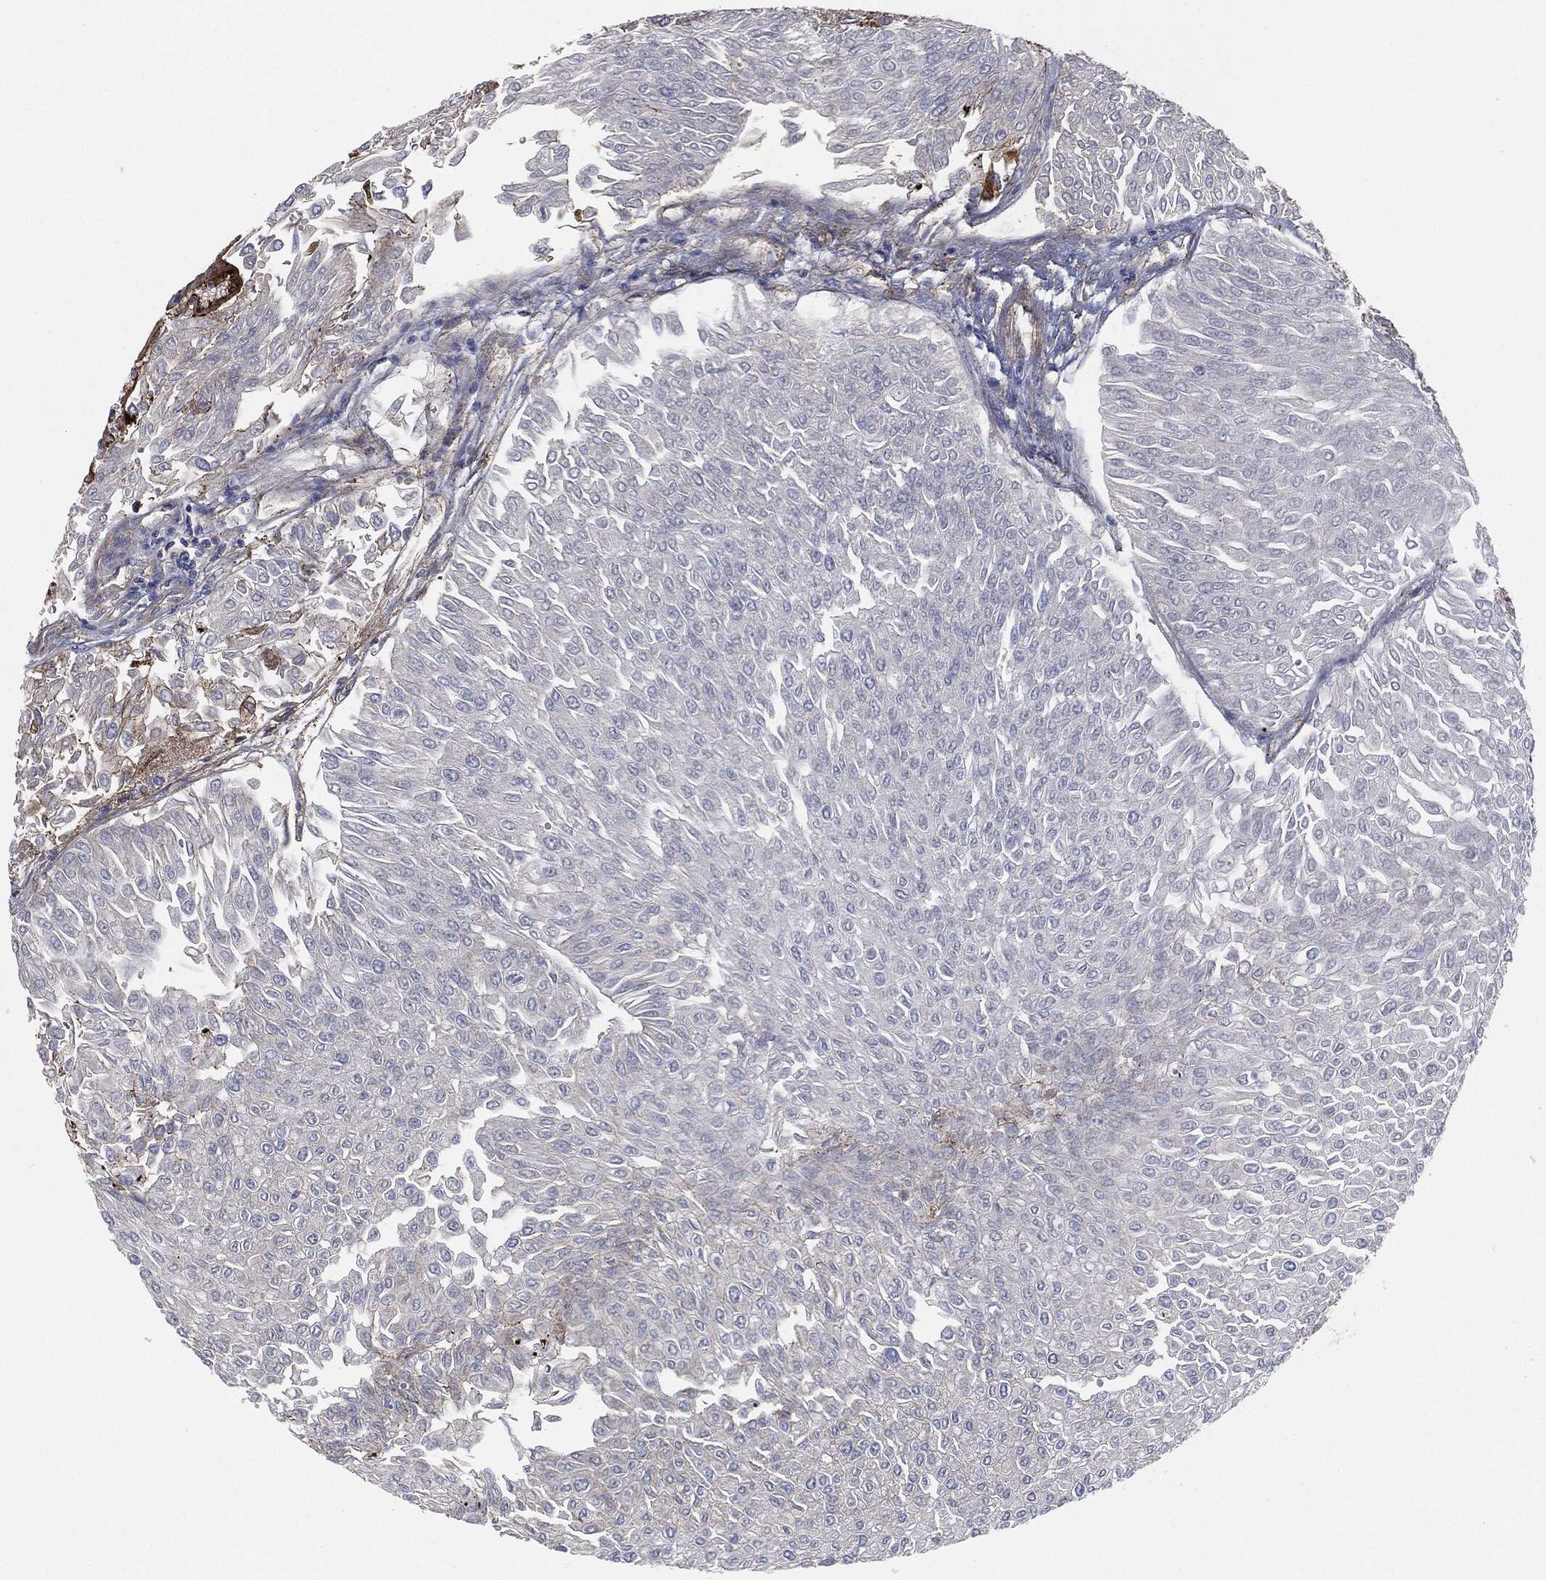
{"staining": {"intensity": "negative", "quantity": "none", "location": "none"}, "tissue": "urothelial cancer", "cell_type": "Tumor cells", "image_type": "cancer", "snomed": [{"axis": "morphology", "description": "Urothelial carcinoma, Low grade"}, {"axis": "topography", "description": "Urinary bladder"}], "caption": "An immunohistochemistry histopathology image of urothelial cancer is shown. There is no staining in tumor cells of urothelial cancer. (IHC, brightfield microscopy, high magnification).", "gene": "APOB", "patient": {"sex": "male", "age": 67}}